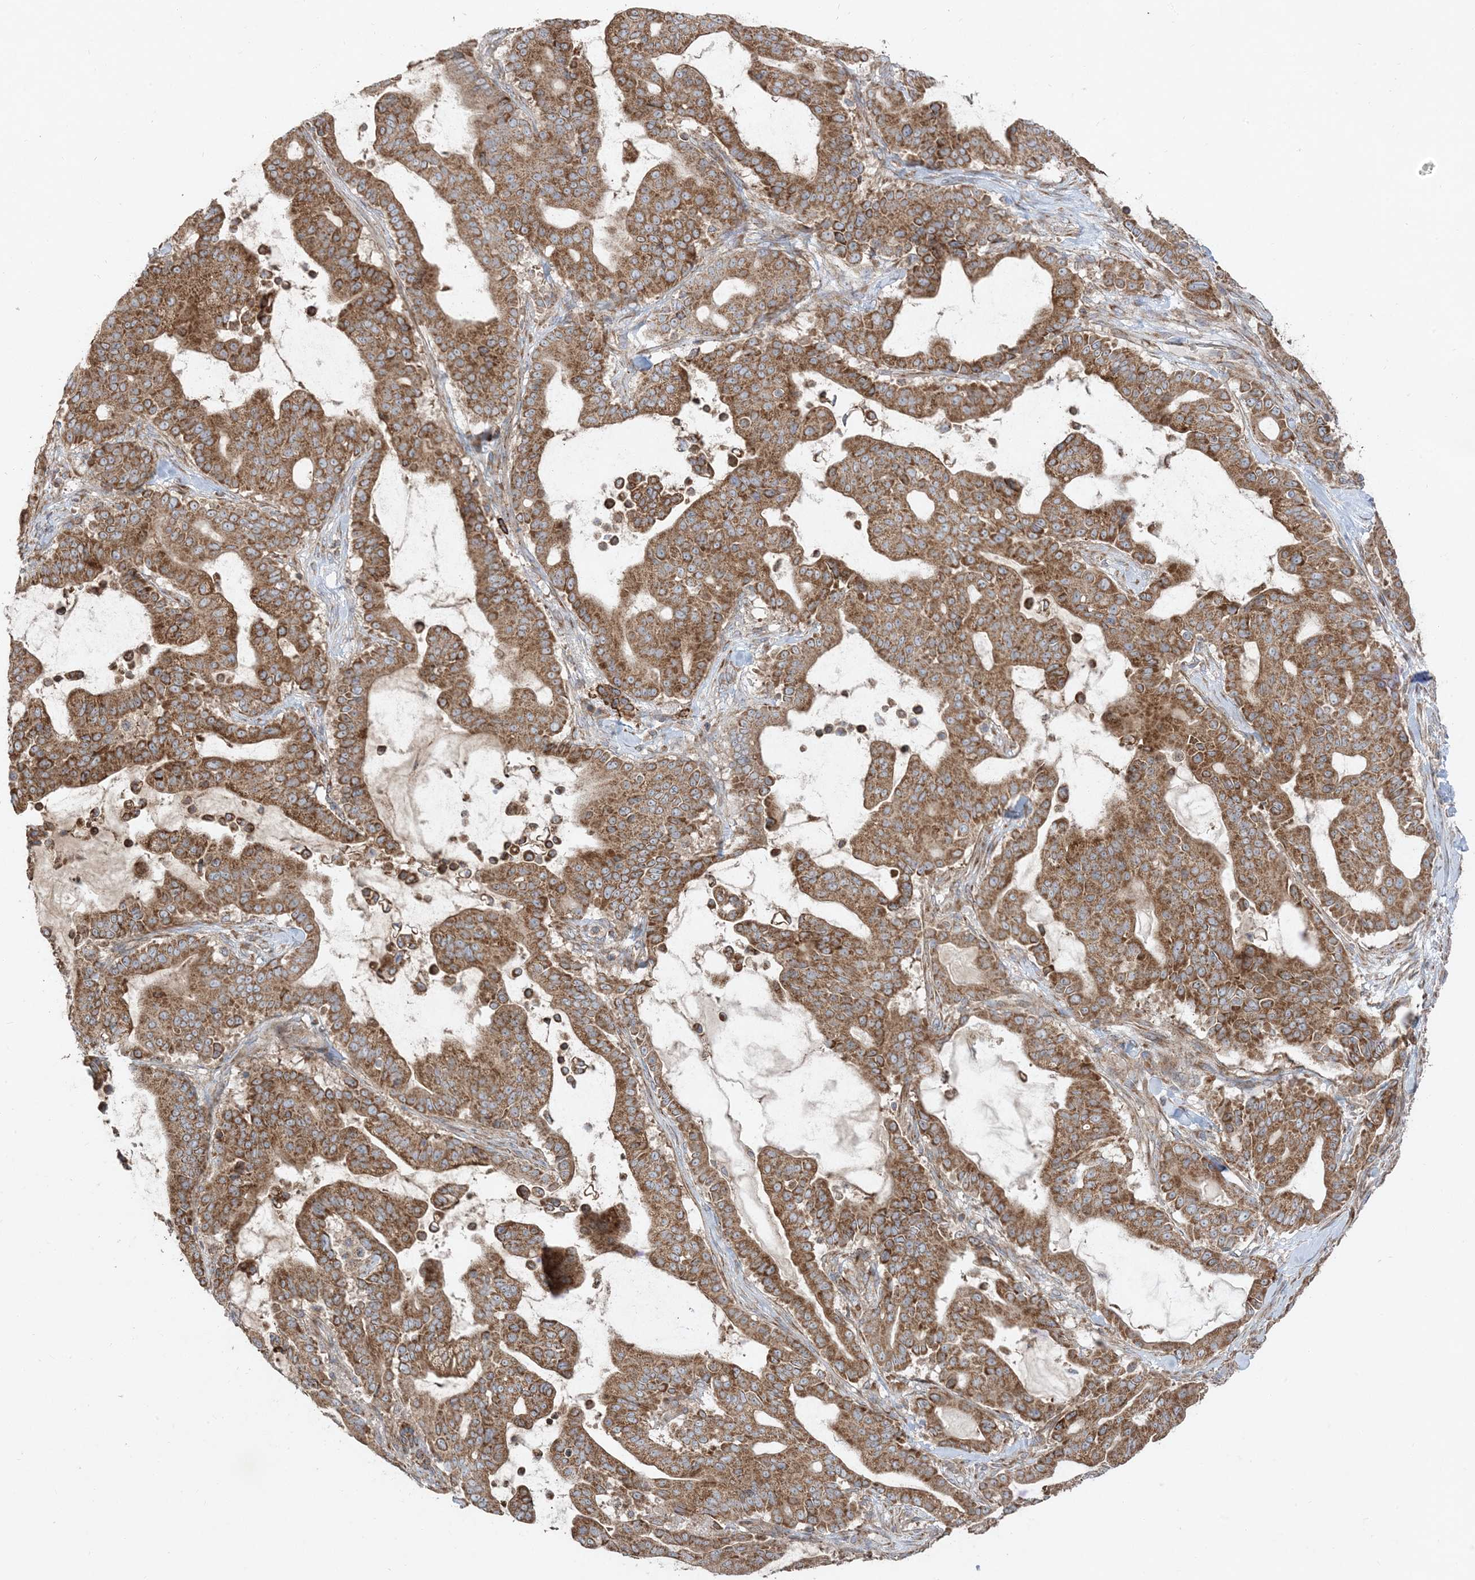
{"staining": {"intensity": "moderate", "quantity": ">75%", "location": "cytoplasmic/membranous"}, "tissue": "pancreatic cancer", "cell_type": "Tumor cells", "image_type": "cancer", "snomed": [{"axis": "morphology", "description": "Adenocarcinoma, NOS"}, {"axis": "topography", "description": "Pancreas"}], "caption": "Adenocarcinoma (pancreatic) was stained to show a protein in brown. There is medium levels of moderate cytoplasmic/membranous positivity in approximately >75% of tumor cells.", "gene": "AARS2", "patient": {"sex": "male", "age": 63}}